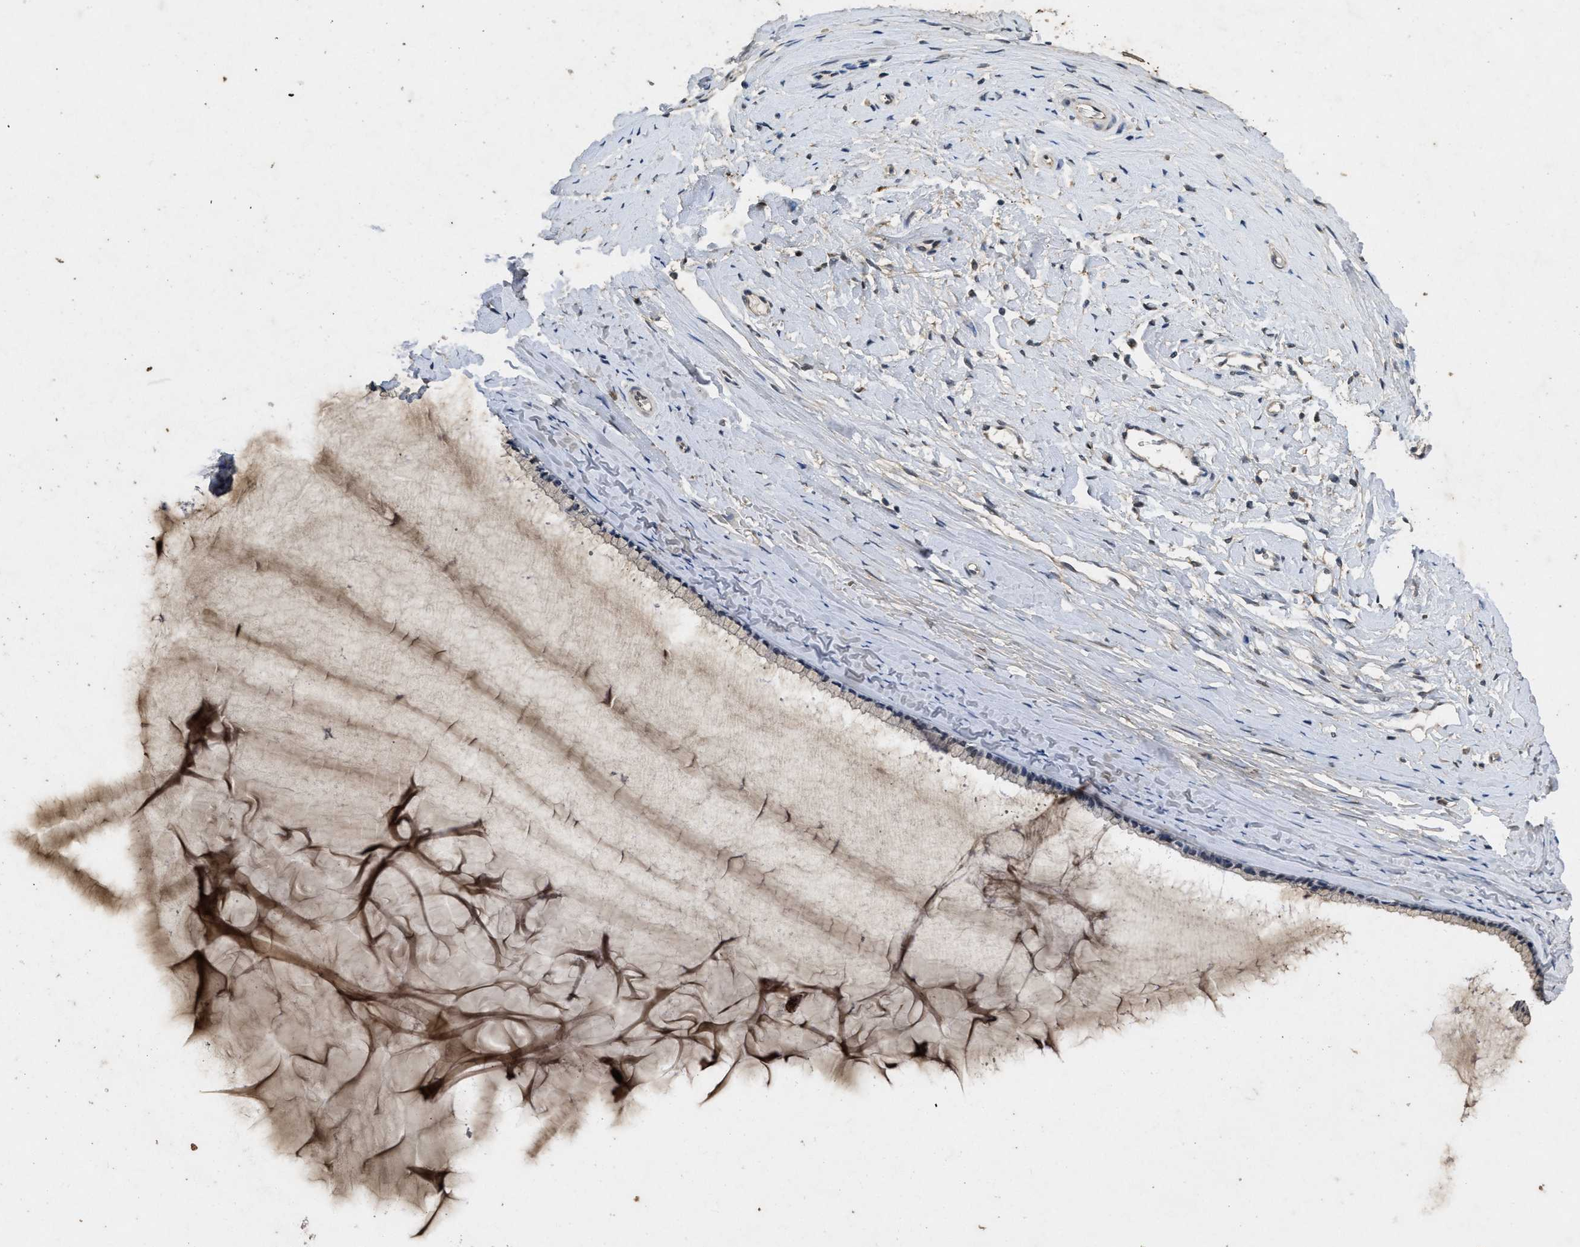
{"staining": {"intensity": "negative", "quantity": "none", "location": "none"}, "tissue": "cervix", "cell_type": "Glandular cells", "image_type": "normal", "snomed": [{"axis": "morphology", "description": "Normal tissue, NOS"}, {"axis": "topography", "description": "Cervix"}], "caption": "This is a micrograph of immunohistochemistry (IHC) staining of normal cervix, which shows no positivity in glandular cells.", "gene": "PAPOLG", "patient": {"sex": "female", "age": 39}}